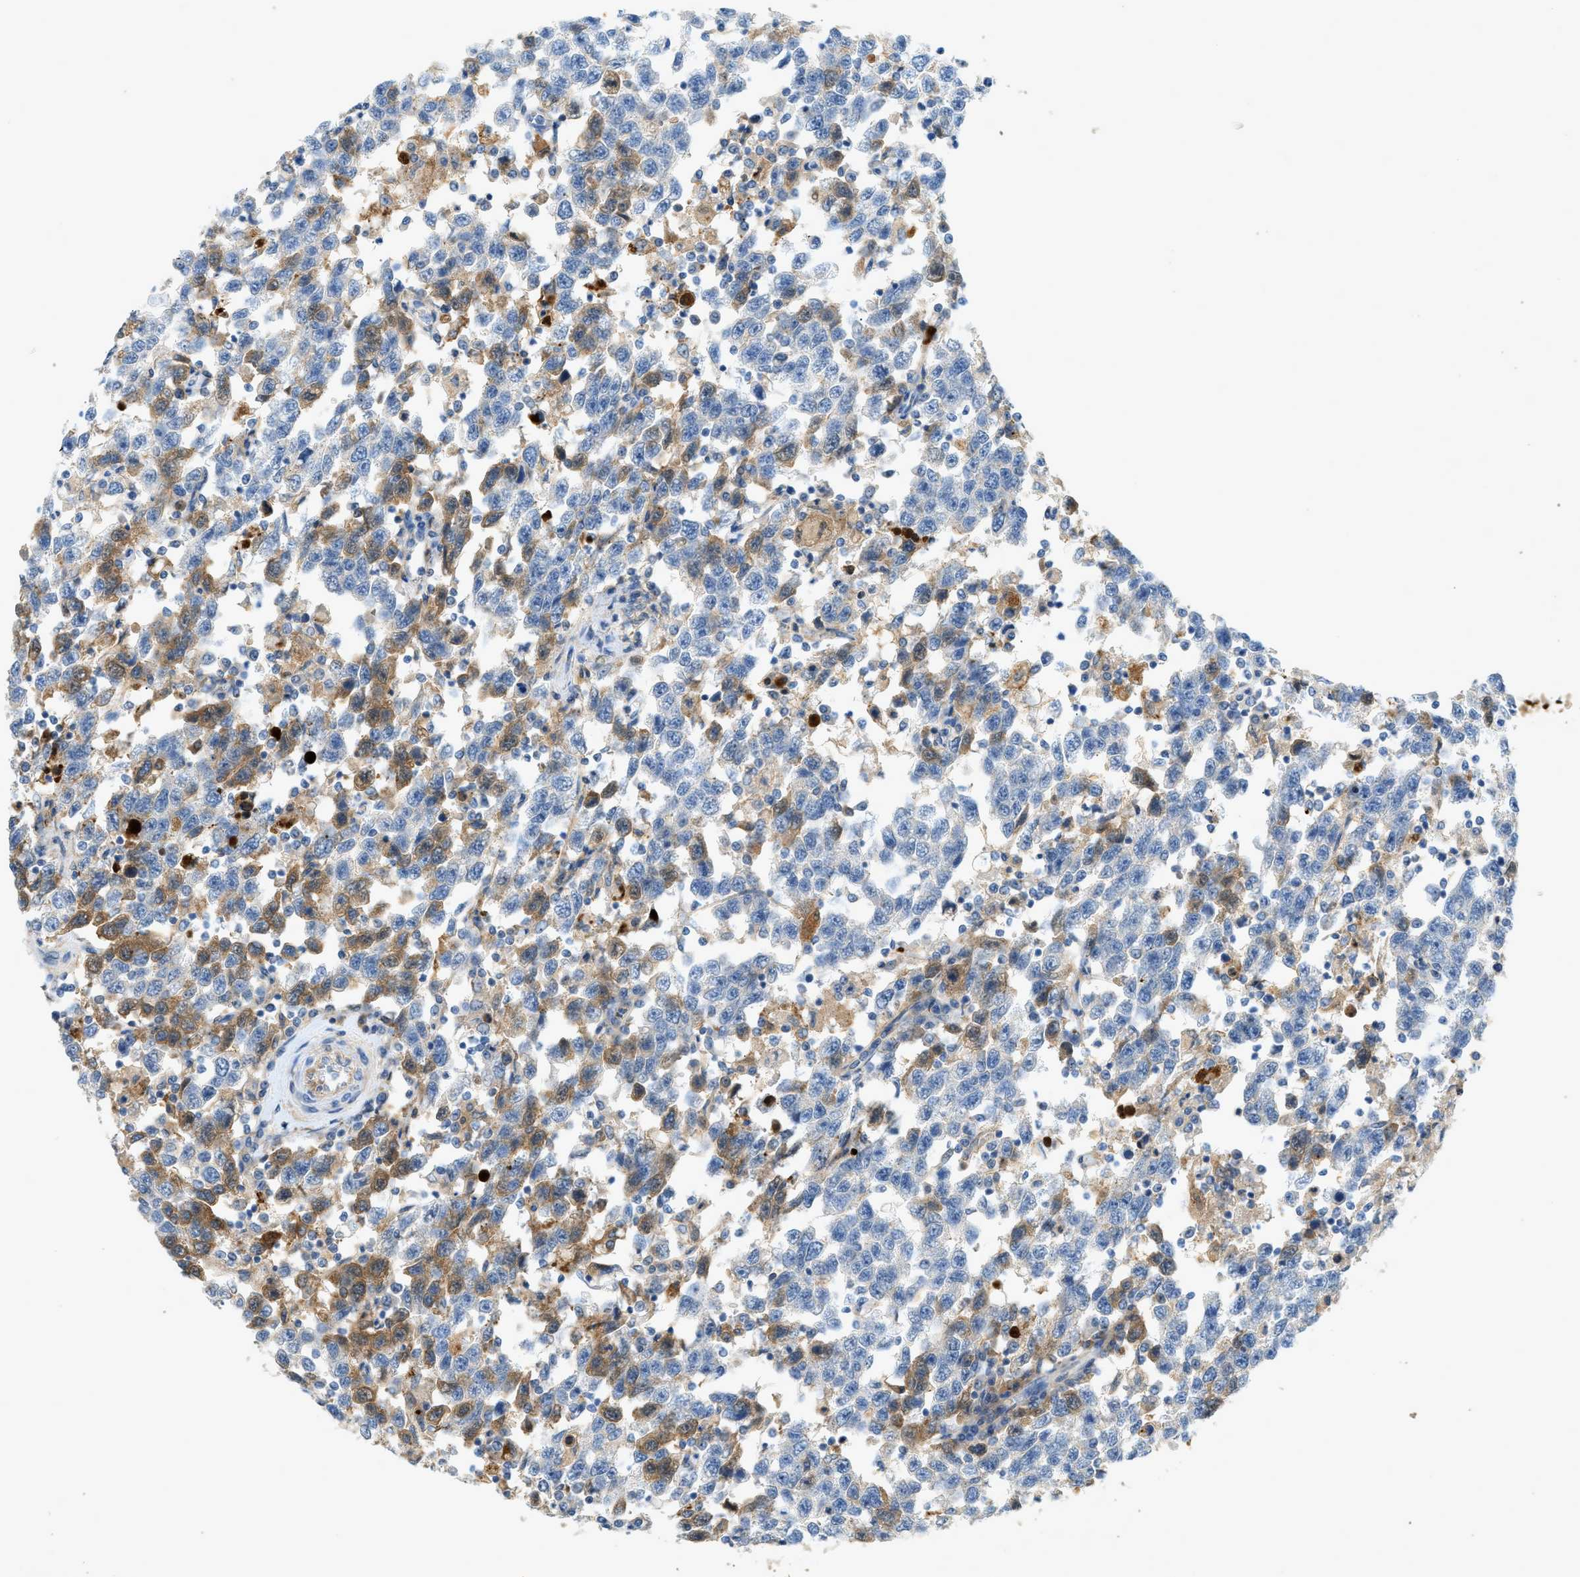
{"staining": {"intensity": "moderate", "quantity": "25%-75%", "location": "cytoplasmic/membranous"}, "tissue": "testis cancer", "cell_type": "Tumor cells", "image_type": "cancer", "snomed": [{"axis": "morphology", "description": "Seminoma, NOS"}, {"axis": "topography", "description": "Testis"}], "caption": "Seminoma (testis) stained for a protein (brown) displays moderate cytoplasmic/membranous positive expression in approximately 25%-75% of tumor cells.", "gene": "F2", "patient": {"sex": "male", "age": 41}}